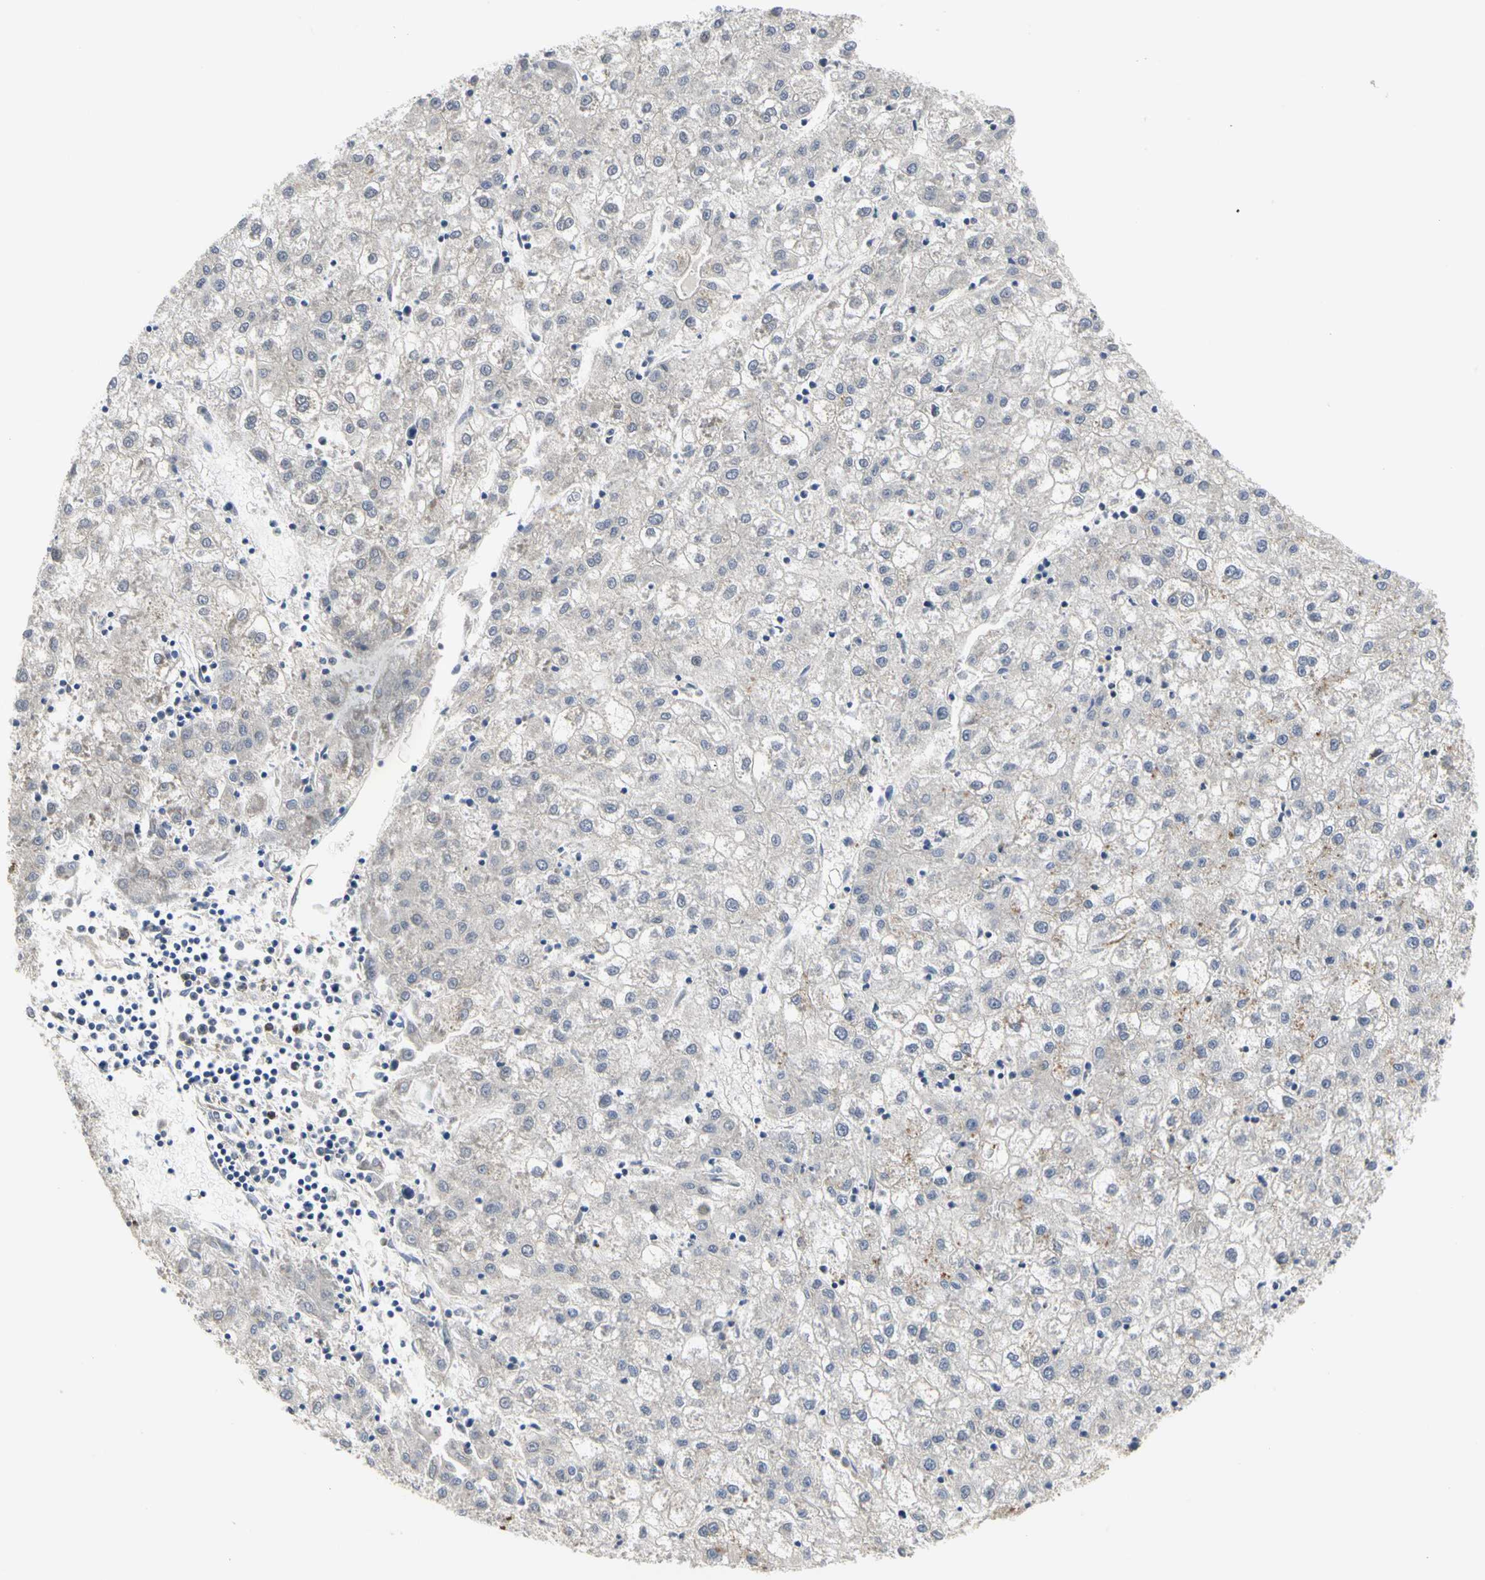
{"staining": {"intensity": "negative", "quantity": "none", "location": "none"}, "tissue": "liver cancer", "cell_type": "Tumor cells", "image_type": "cancer", "snomed": [{"axis": "morphology", "description": "Carcinoma, Hepatocellular, NOS"}, {"axis": "topography", "description": "Liver"}], "caption": "A high-resolution image shows IHC staining of liver hepatocellular carcinoma, which shows no significant positivity in tumor cells.", "gene": "NAPG", "patient": {"sex": "male", "age": 72}}